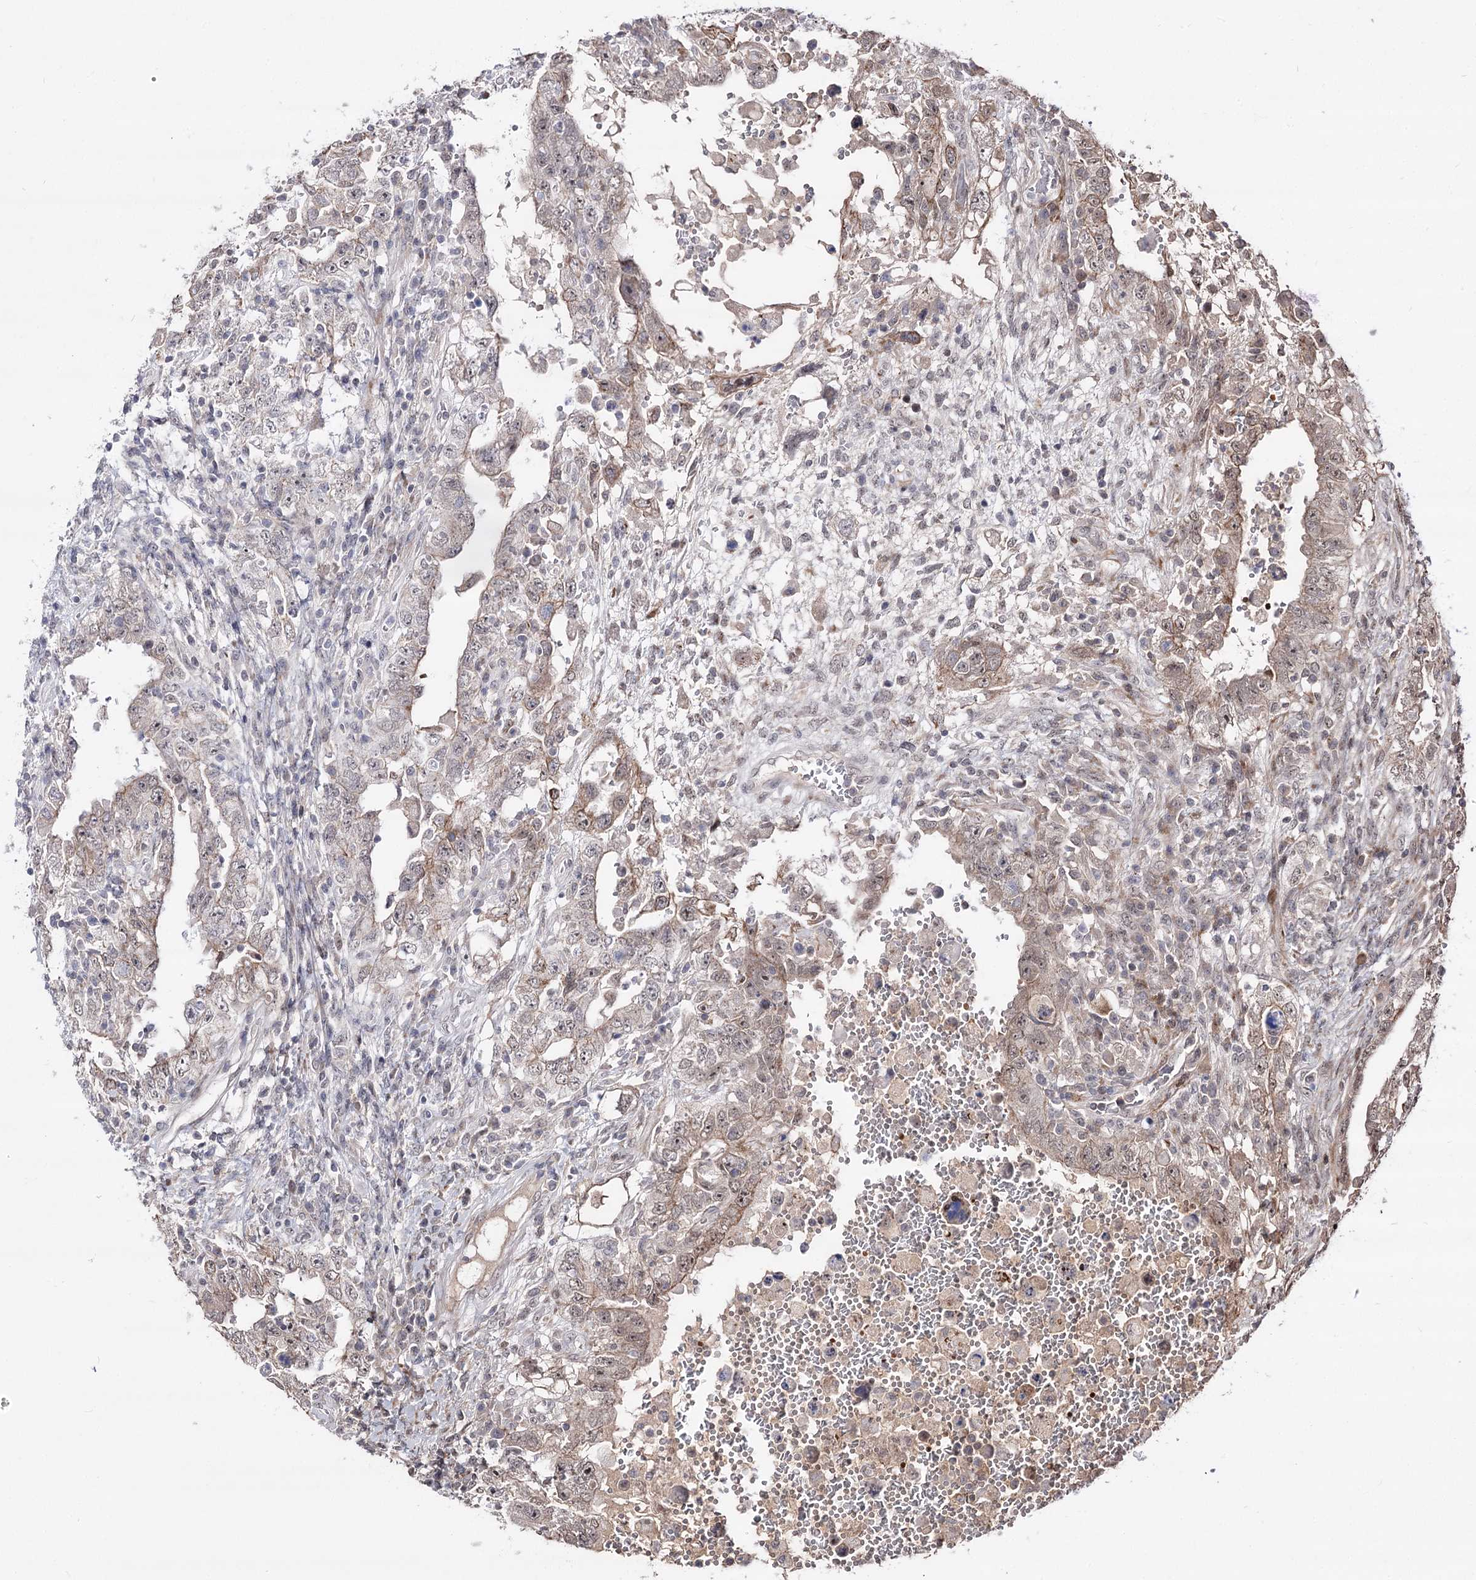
{"staining": {"intensity": "weak", "quantity": ">75%", "location": "nuclear"}, "tissue": "testis cancer", "cell_type": "Tumor cells", "image_type": "cancer", "snomed": [{"axis": "morphology", "description": "Carcinoma, Embryonal, NOS"}, {"axis": "topography", "description": "Testis"}], "caption": "Approximately >75% of tumor cells in human testis cancer (embryonal carcinoma) display weak nuclear protein staining as visualized by brown immunohistochemical staining.", "gene": "STOX1", "patient": {"sex": "male", "age": 26}}